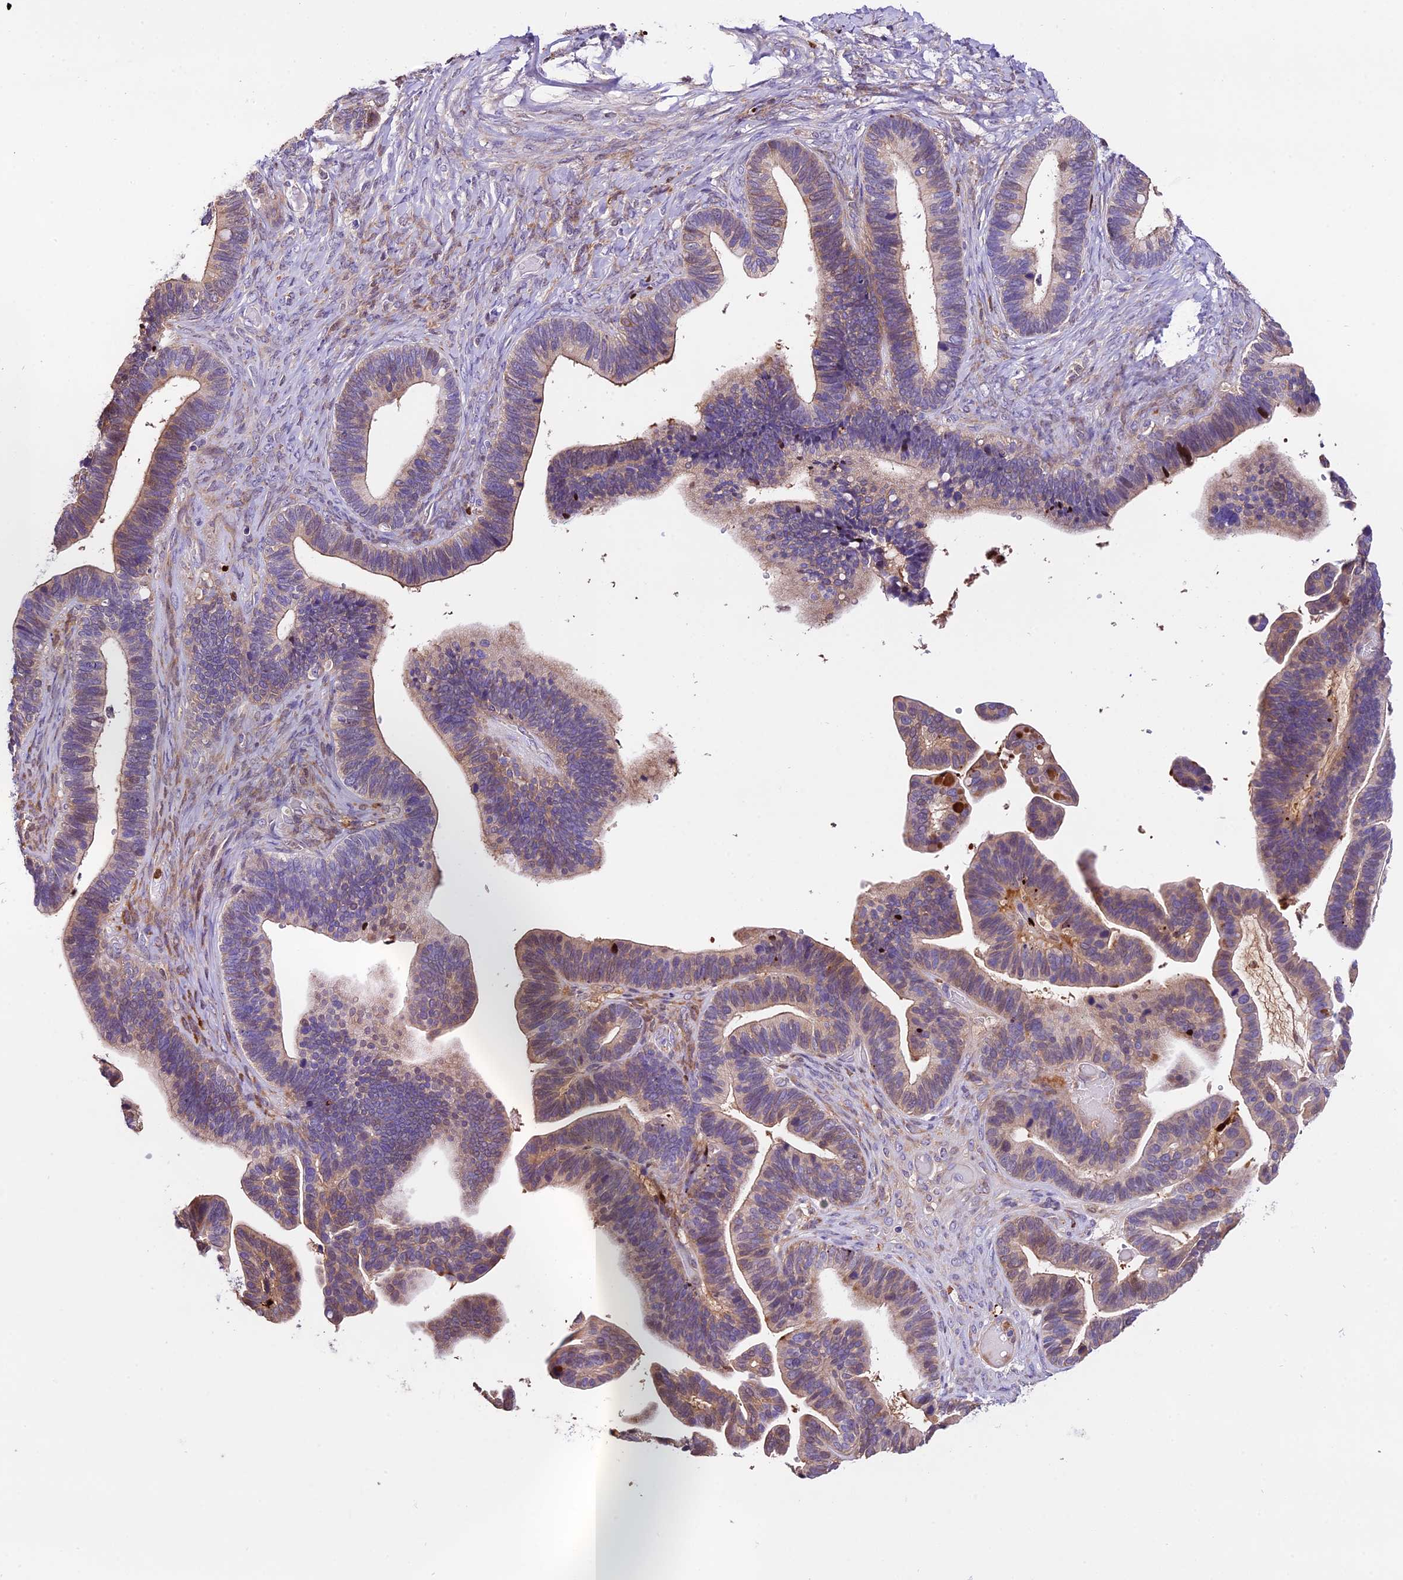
{"staining": {"intensity": "strong", "quantity": "<25%", "location": "cytoplasmic/membranous"}, "tissue": "ovarian cancer", "cell_type": "Tumor cells", "image_type": "cancer", "snomed": [{"axis": "morphology", "description": "Cystadenocarcinoma, serous, NOS"}, {"axis": "topography", "description": "Ovary"}], "caption": "Protein staining shows strong cytoplasmic/membranous positivity in approximately <25% of tumor cells in serous cystadenocarcinoma (ovarian).", "gene": "MAP3K7CL", "patient": {"sex": "female", "age": 56}}